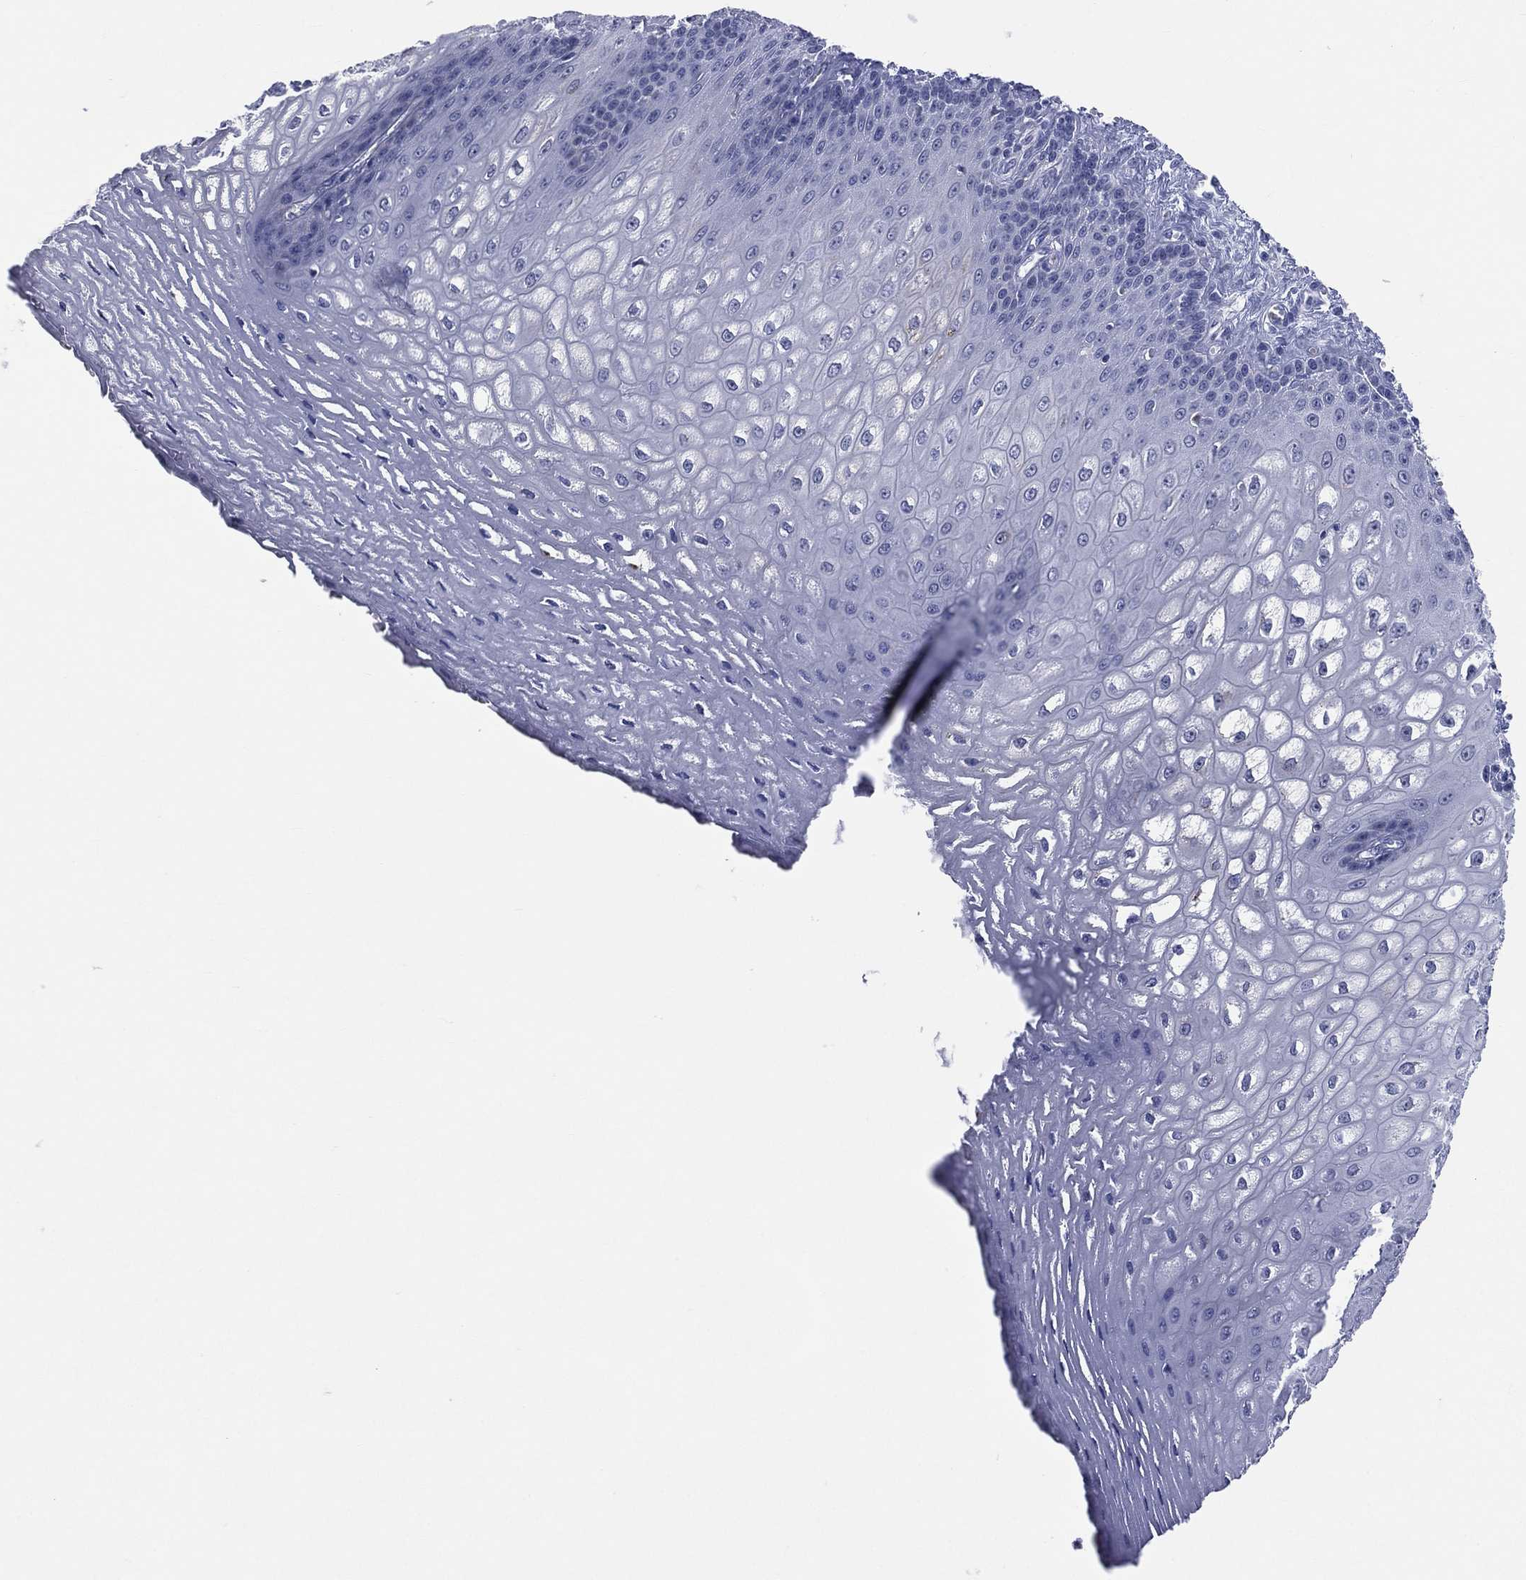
{"staining": {"intensity": "weak", "quantity": "<25%", "location": "cytoplasmic/membranous"}, "tissue": "esophagus", "cell_type": "Squamous epithelial cells", "image_type": "normal", "snomed": [{"axis": "morphology", "description": "Normal tissue, NOS"}, {"axis": "topography", "description": "Esophagus"}], "caption": "An immunohistochemistry (IHC) histopathology image of unremarkable esophagus is shown. There is no staining in squamous epithelial cells of esophagus.", "gene": "AKAP3", "patient": {"sex": "male", "age": 58}}